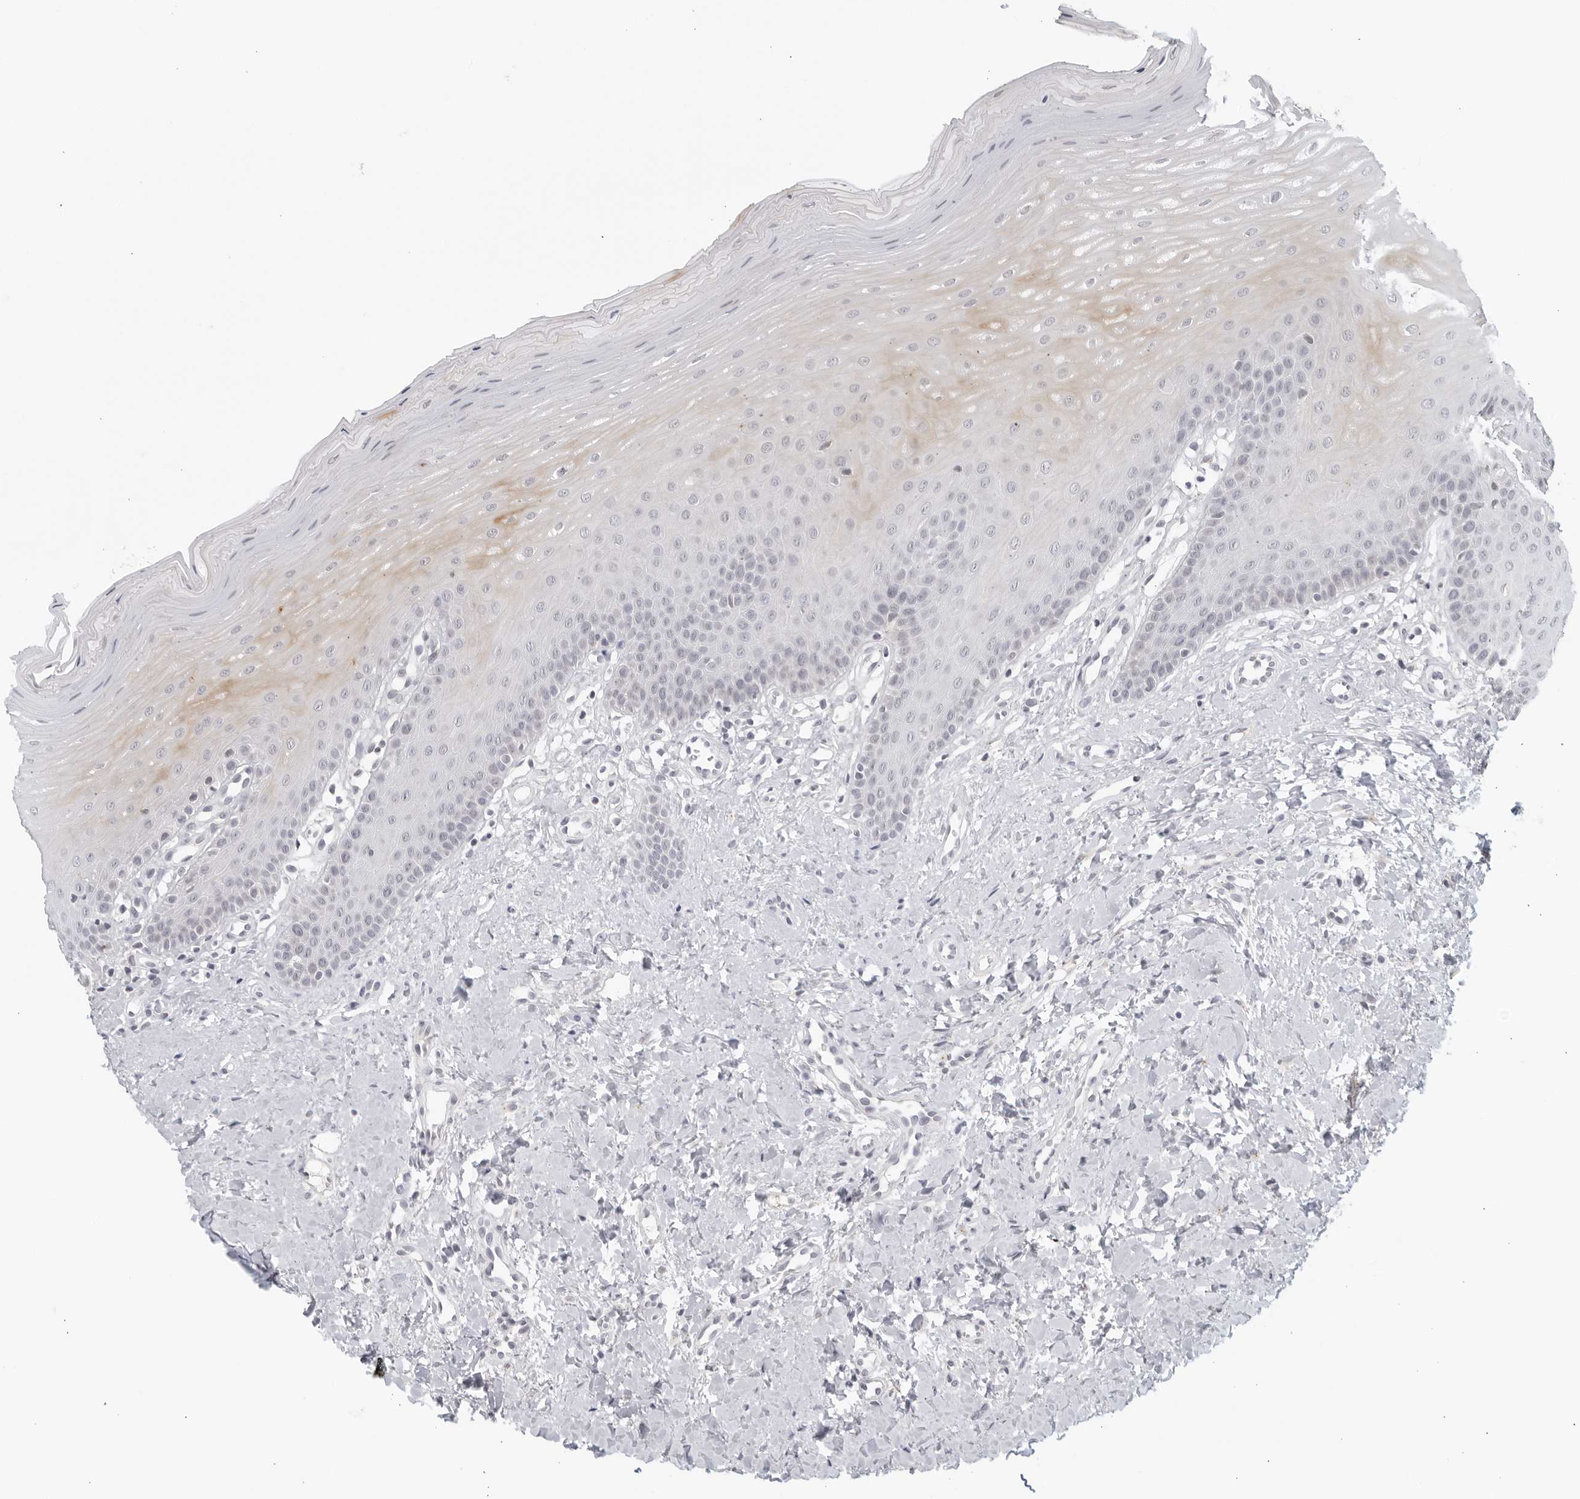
{"staining": {"intensity": "weak", "quantity": "<25%", "location": "cytoplasmic/membranous"}, "tissue": "oral mucosa", "cell_type": "Squamous epithelial cells", "image_type": "normal", "snomed": [{"axis": "morphology", "description": "Normal tissue, NOS"}, {"axis": "topography", "description": "Oral tissue"}], "caption": "Immunohistochemistry (IHC) photomicrograph of unremarkable oral mucosa: oral mucosa stained with DAB (3,3'-diaminobenzidine) shows no significant protein expression in squamous epithelial cells. The staining was performed using DAB (3,3'-diaminobenzidine) to visualize the protein expression in brown, while the nuclei were stained in blue with hematoxylin (Magnification: 20x).", "gene": "RAB11FIP3", "patient": {"sex": "female", "age": 39}}